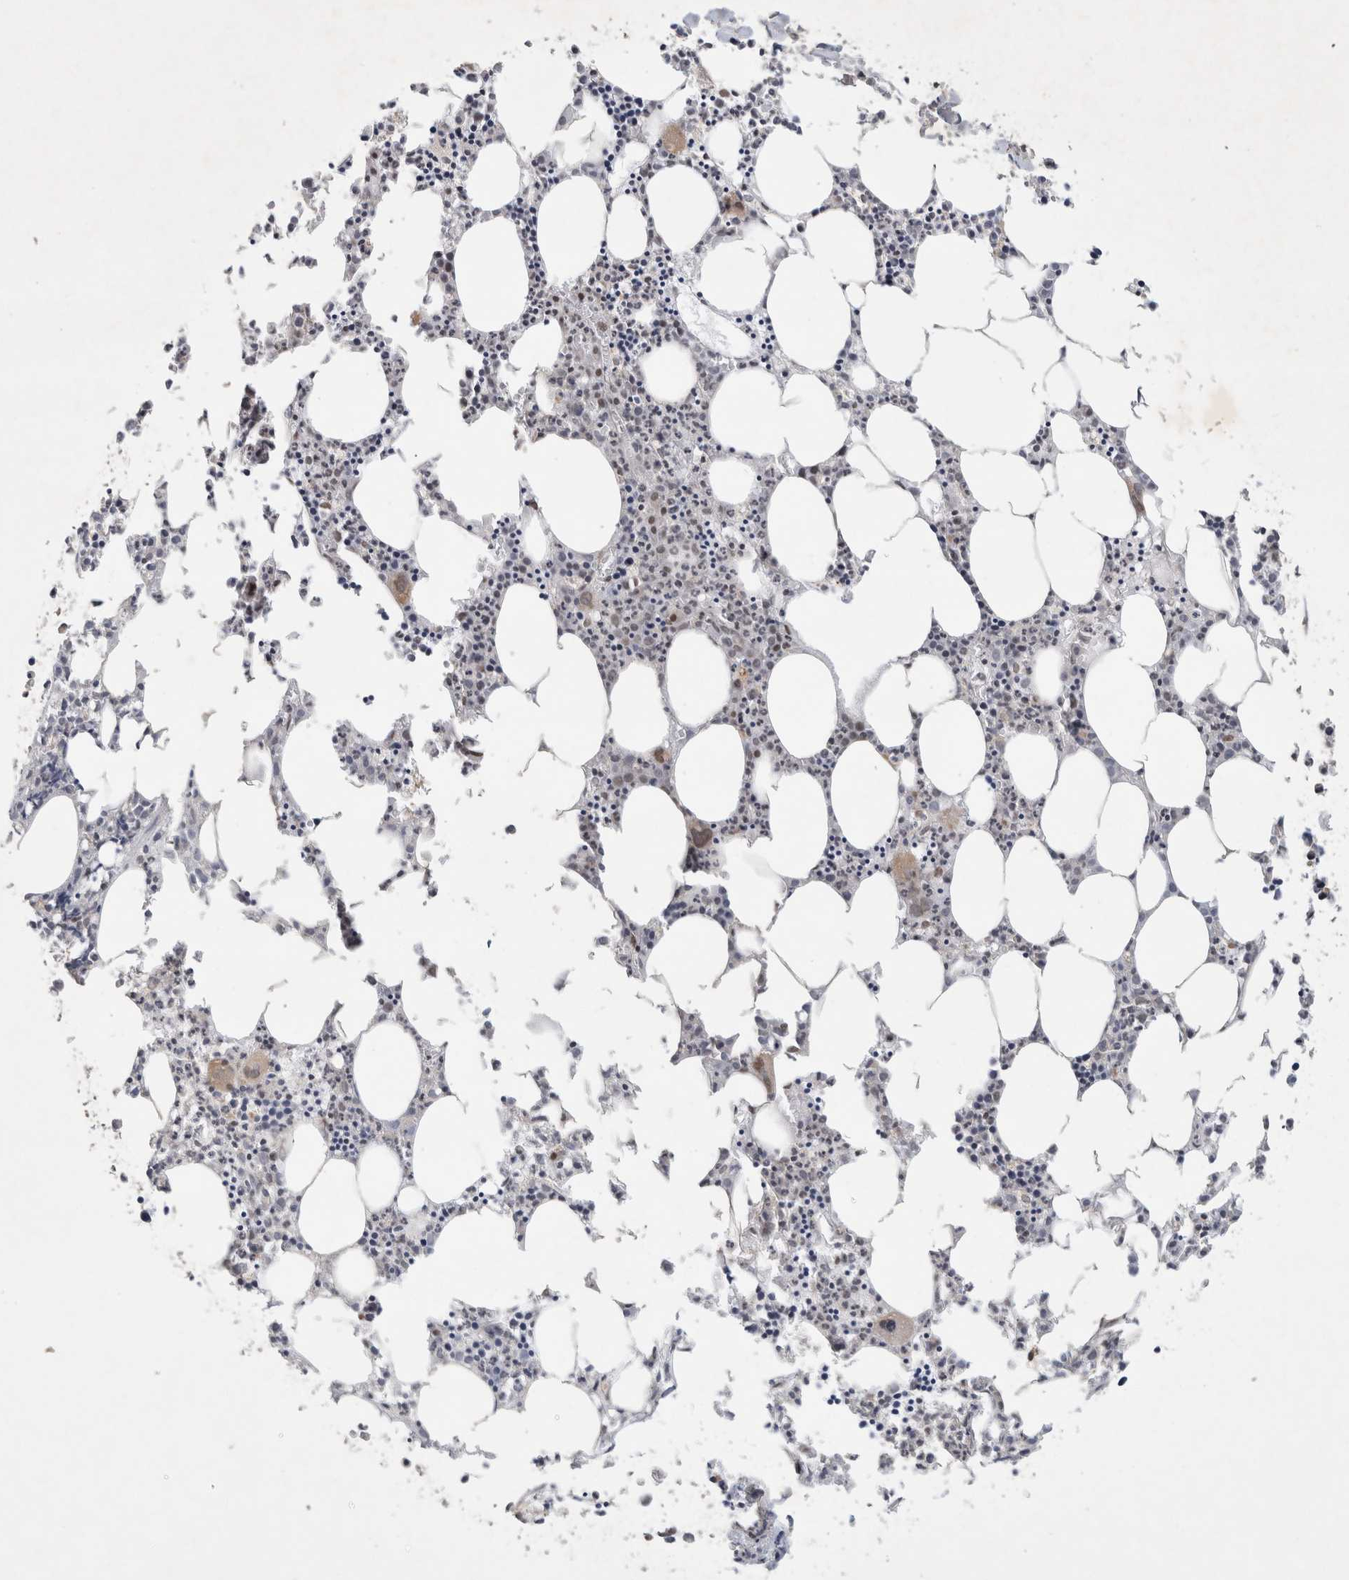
{"staining": {"intensity": "moderate", "quantity": "<25%", "location": "cytoplasmic/membranous"}, "tissue": "bone marrow", "cell_type": "Hematopoietic cells", "image_type": "normal", "snomed": [{"axis": "morphology", "description": "Normal tissue, NOS"}, {"axis": "morphology", "description": "Inflammation, NOS"}, {"axis": "topography", "description": "Bone marrow"}], "caption": "Immunohistochemical staining of unremarkable human bone marrow shows moderate cytoplasmic/membranous protein positivity in approximately <25% of hematopoietic cells. (IHC, brightfield microscopy, high magnification).", "gene": "C8orf58", "patient": {"sex": "female", "age": 62}}